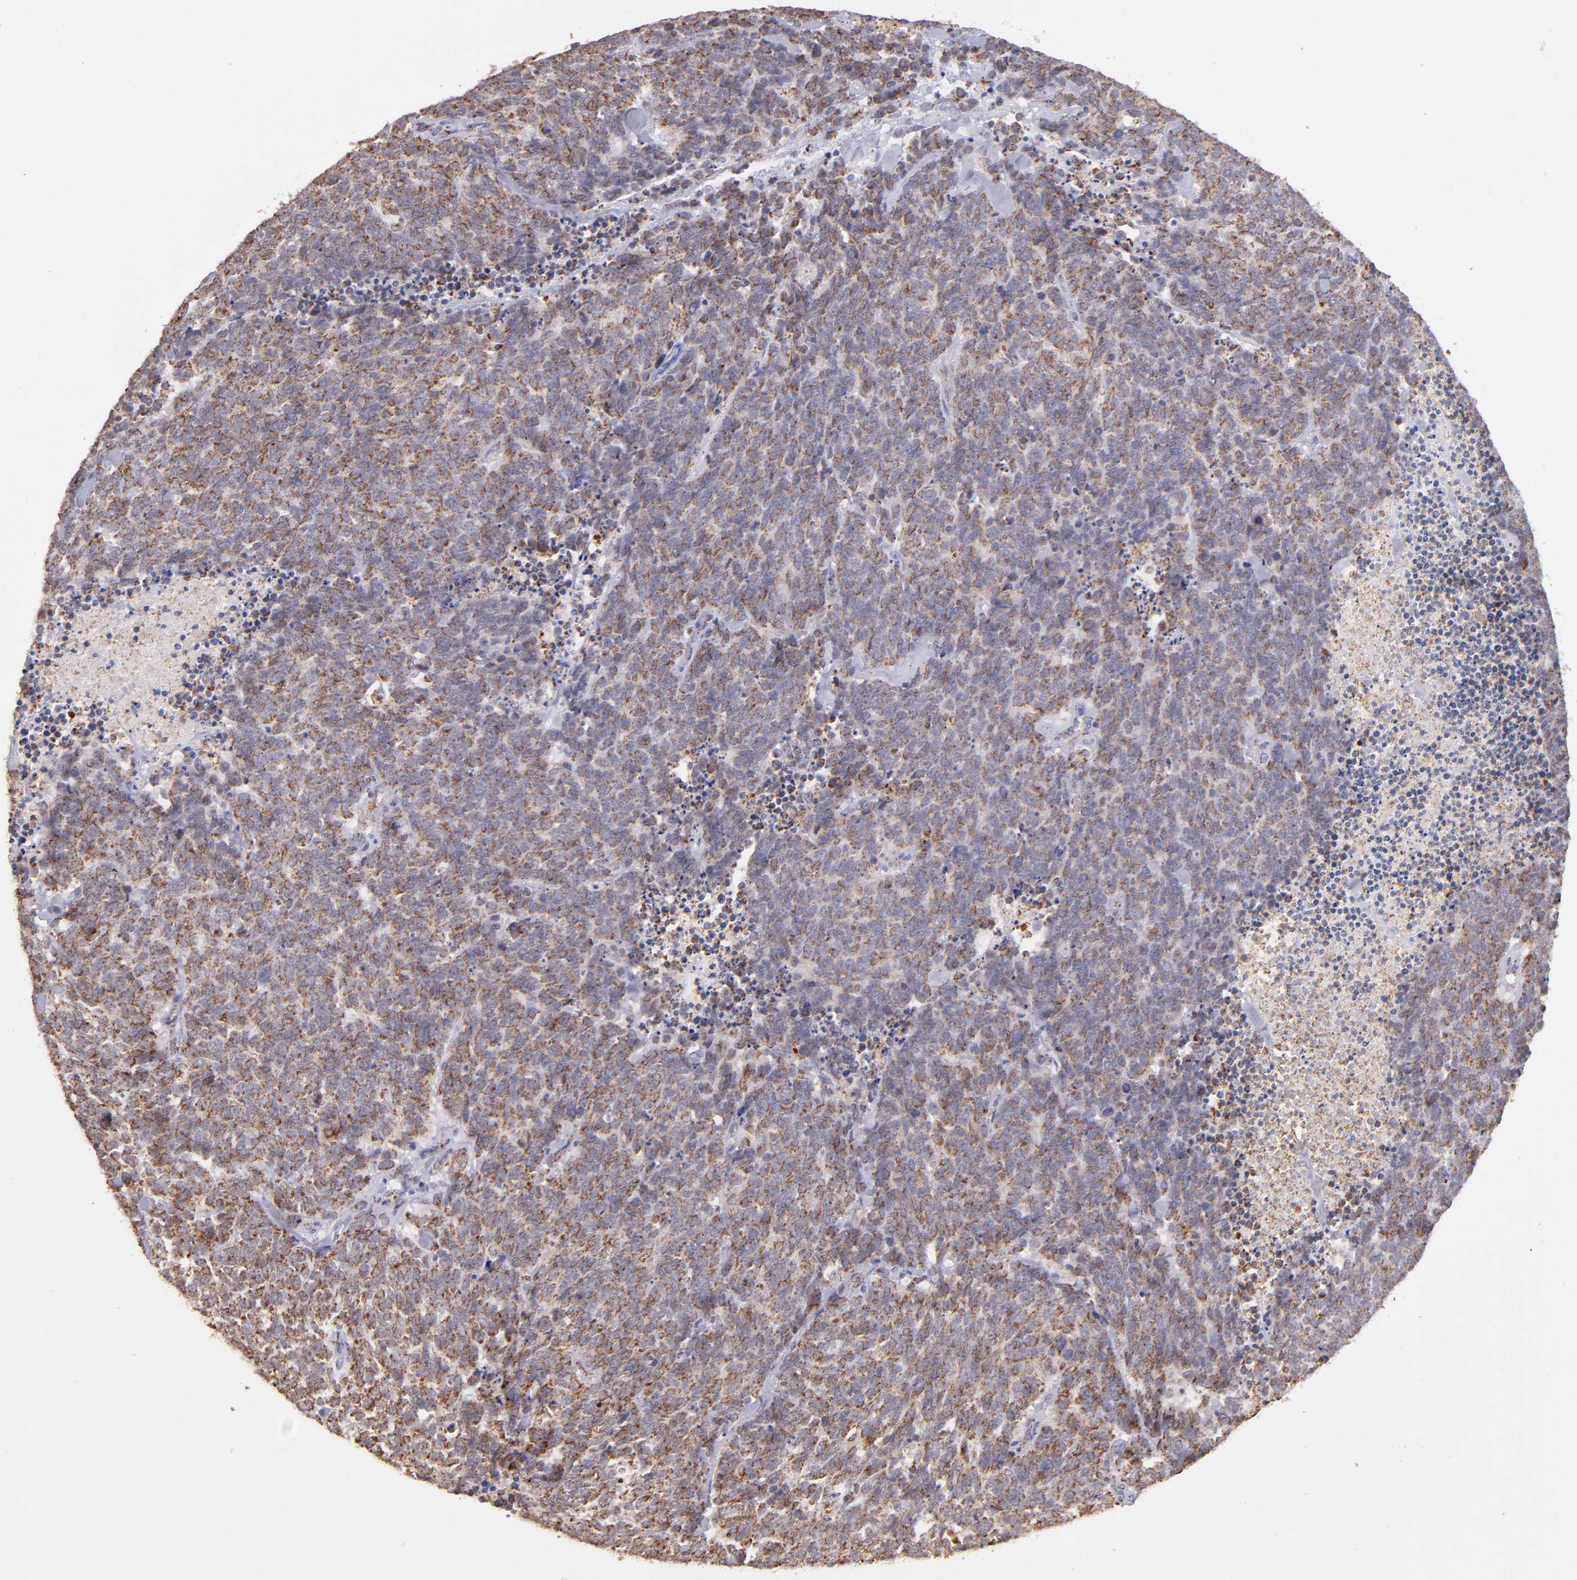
{"staining": {"intensity": "weak", "quantity": "25%-75%", "location": "cytoplasmic/membranous"}, "tissue": "lung cancer", "cell_type": "Tumor cells", "image_type": "cancer", "snomed": [{"axis": "morphology", "description": "Neoplasm, malignant, NOS"}, {"axis": "topography", "description": "Lung"}], "caption": "Weak cytoplasmic/membranous protein staining is identified in about 25%-75% of tumor cells in neoplasm (malignant) (lung).", "gene": "DLST", "patient": {"sex": "female", "age": 58}}